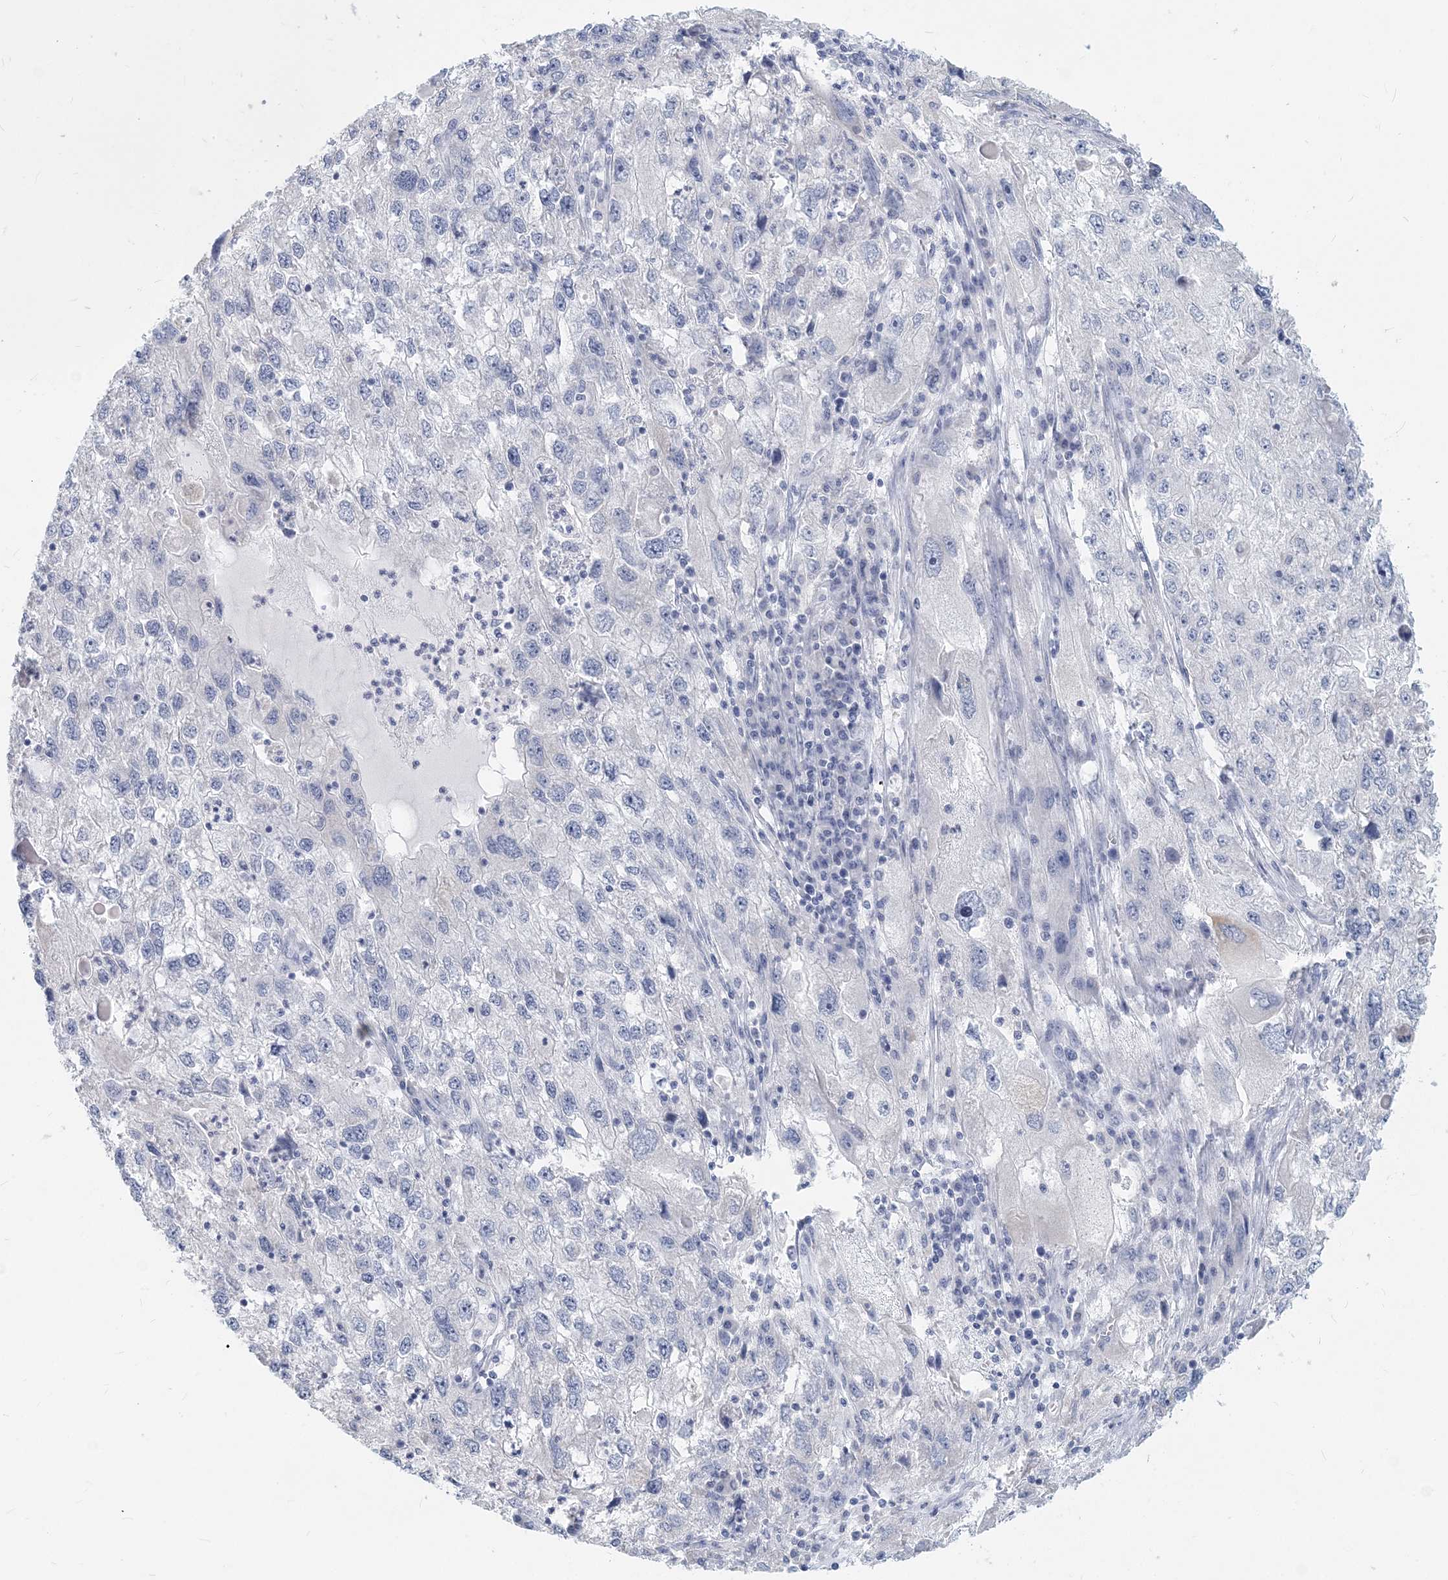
{"staining": {"intensity": "negative", "quantity": "none", "location": "none"}, "tissue": "endometrial cancer", "cell_type": "Tumor cells", "image_type": "cancer", "snomed": [{"axis": "morphology", "description": "Adenocarcinoma, NOS"}, {"axis": "topography", "description": "Endometrium"}], "caption": "This is an immunohistochemistry (IHC) photomicrograph of endometrial cancer (adenocarcinoma). There is no expression in tumor cells.", "gene": "CSN1S1", "patient": {"sex": "female", "age": 49}}